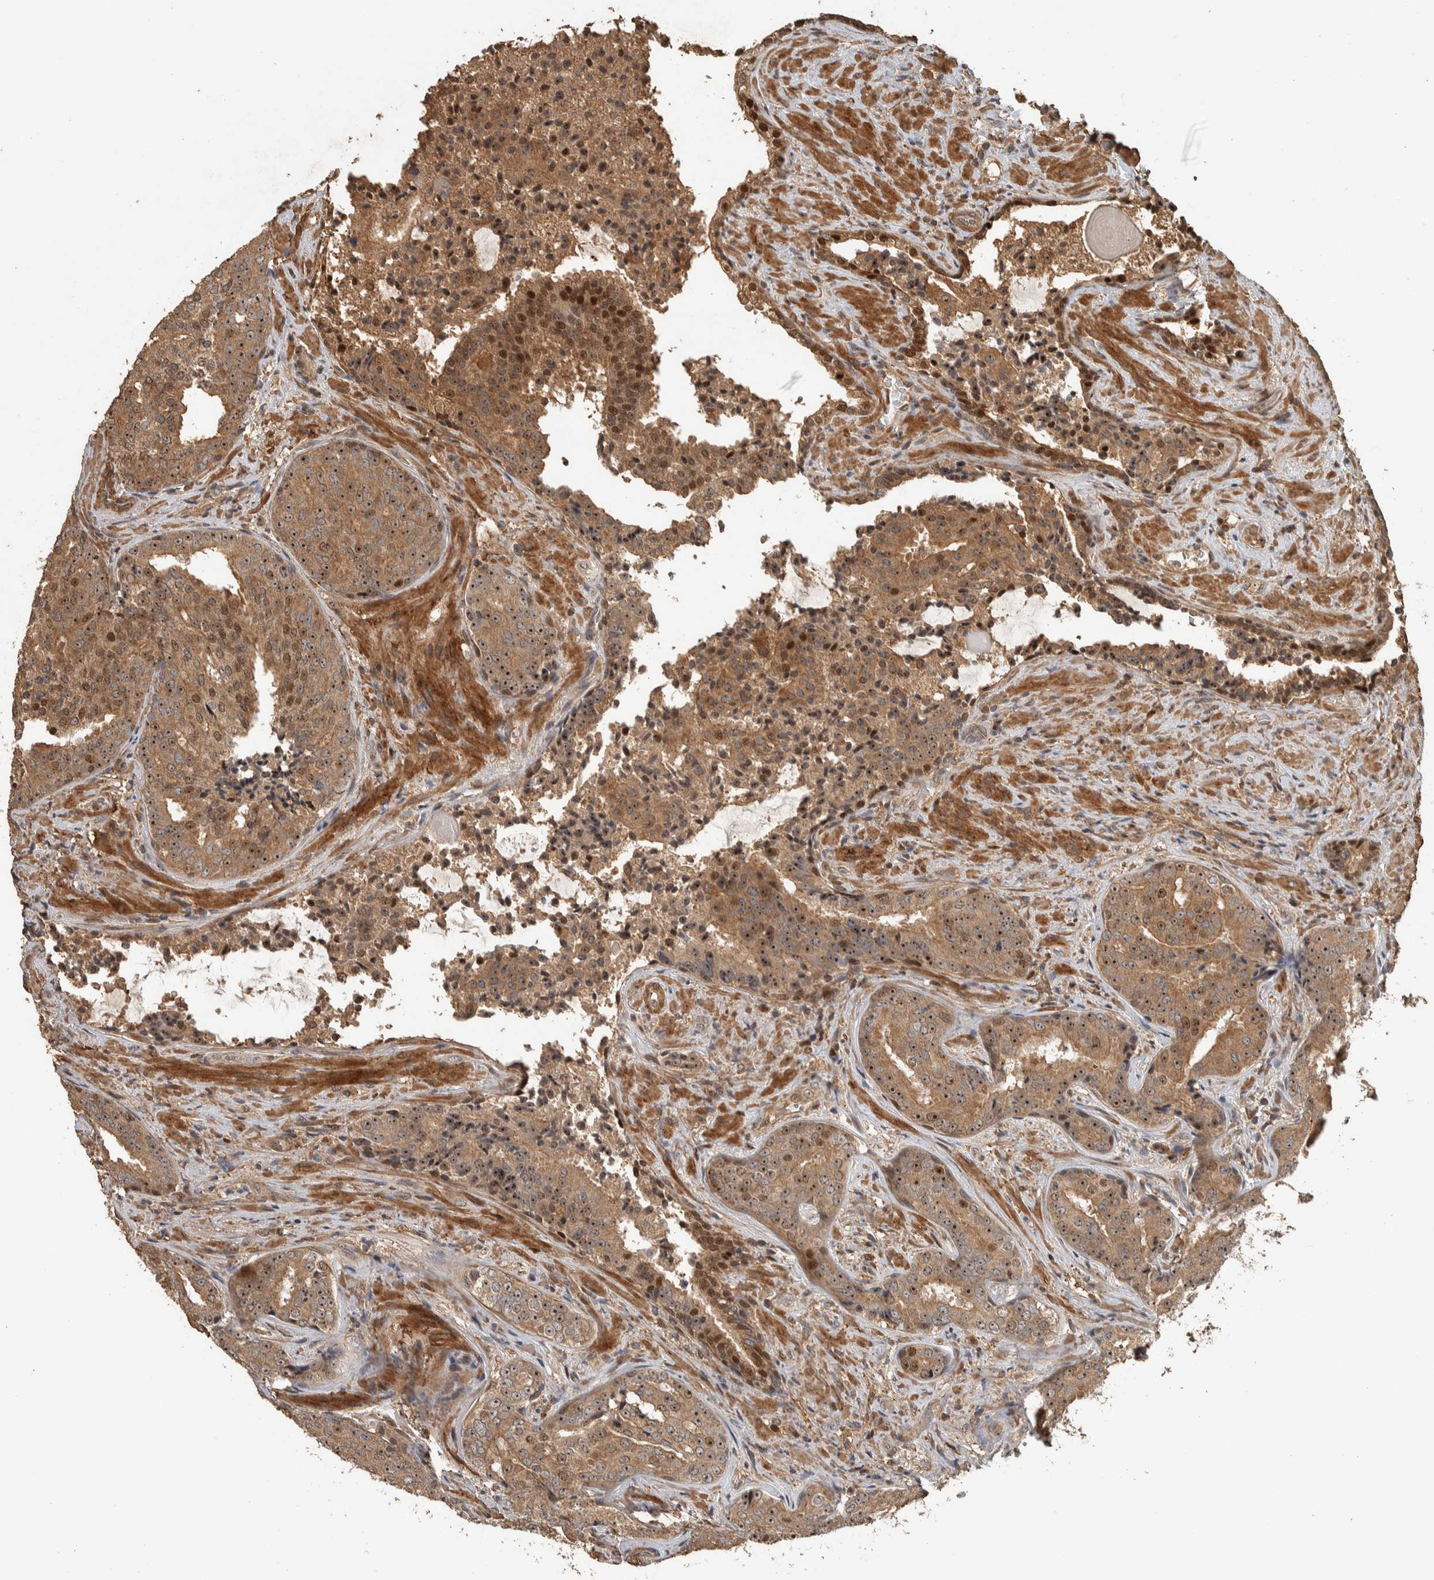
{"staining": {"intensity": "moderate", "quantity": ">75%", "location": "cytoplasmic/membranous,nuclear"}, "tissue": "prostate cancer", "cell_type": "Tumor cells", "image_type": "cancer", "snomed": [{"axis": "morphology", "description": "Adenocarcinoma, High grade"}, {"axis": "topography", "description": "Prostate"}], "caption": "The image reveals a brown stain indicating the presence of a protein in the cytoplasmic/membranous and nuclear of tumor cells in prostate cancer (high-grade adenocarcinoma).", "gene": "SPHK1", "patient": {"sex": "male", "age": 71}}